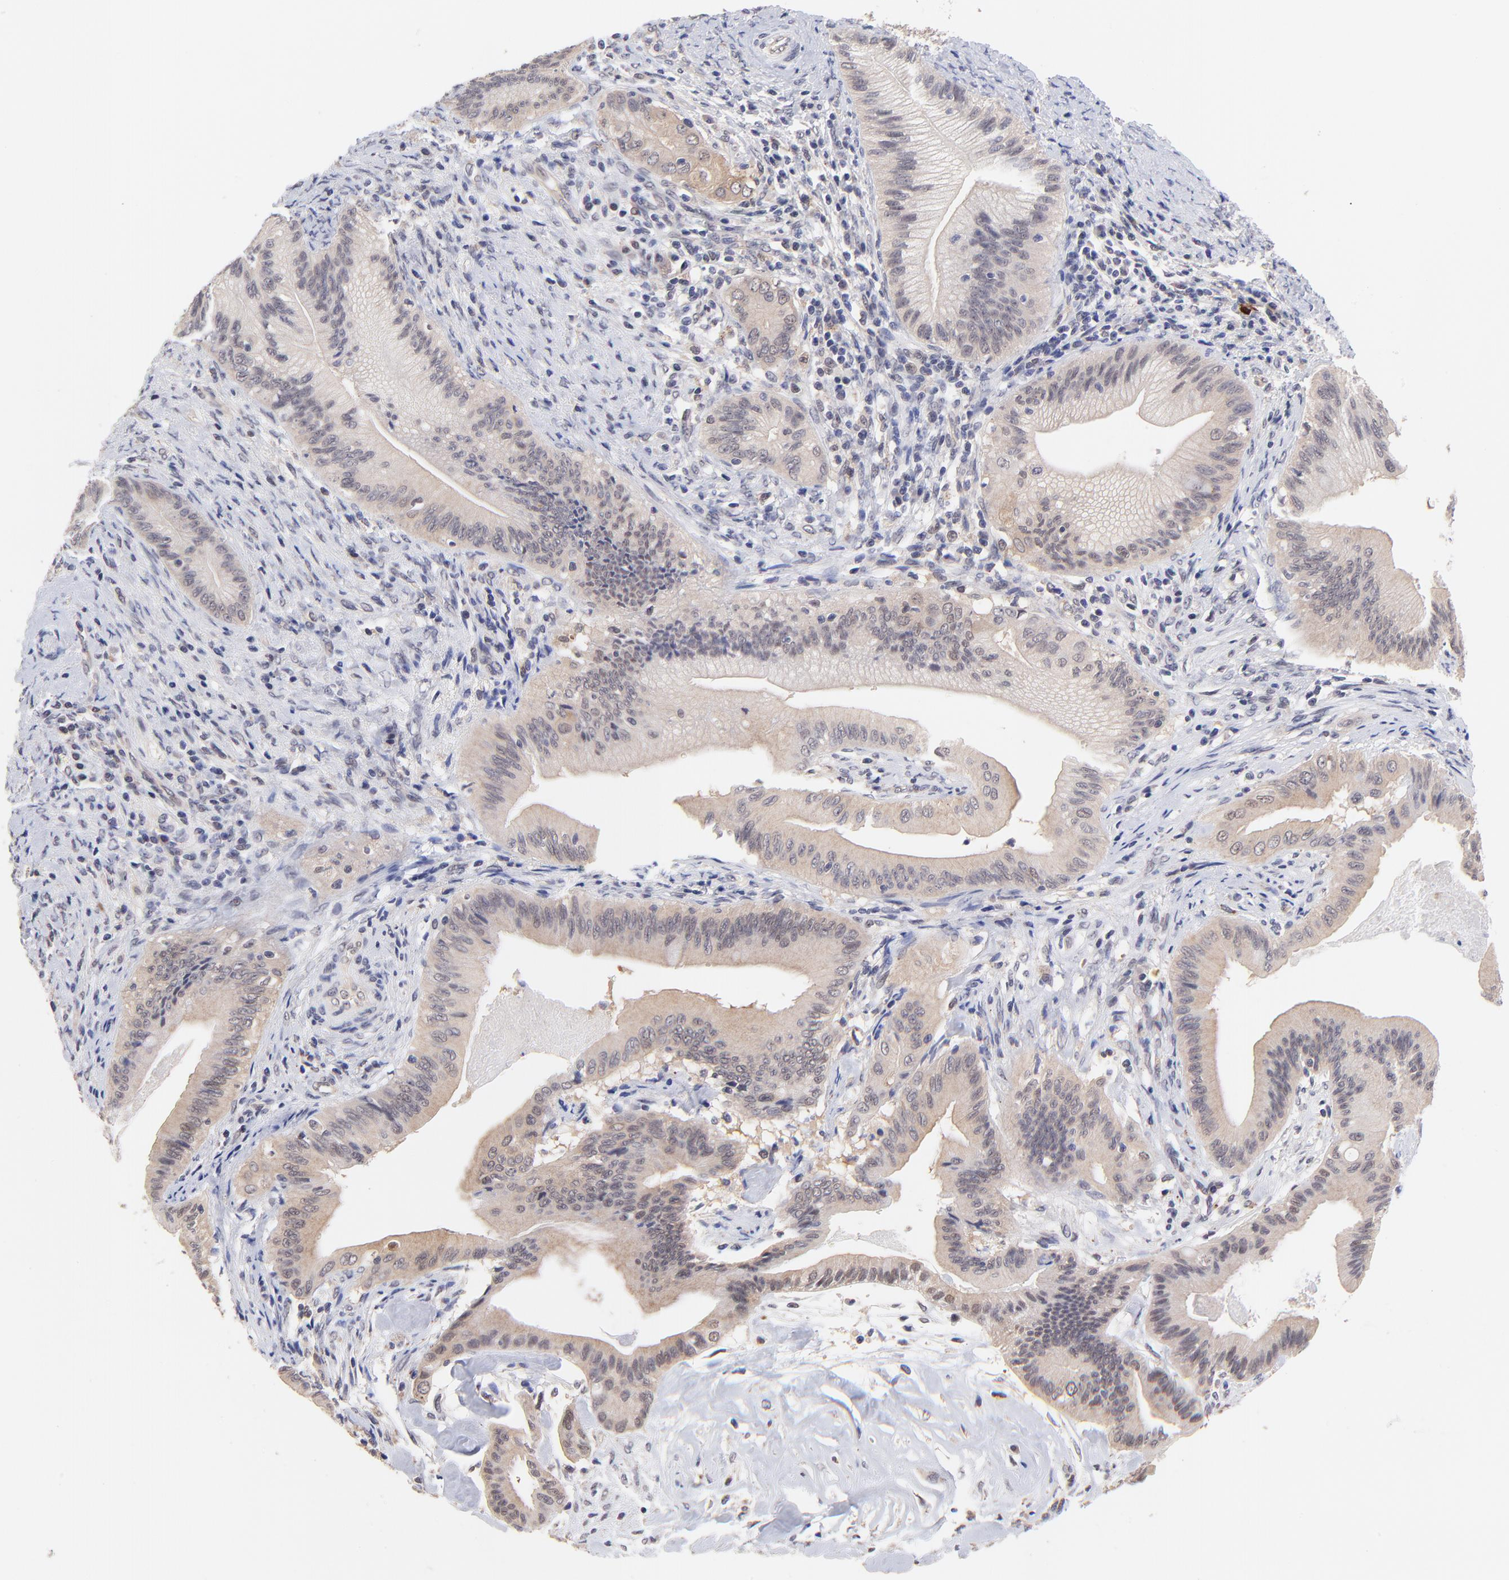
{"staining": {"intensity": "weak", "quantity": ">75%", "location": "cytoplasmic/membranous"}, "tissue": "liver cancer", "cell_type": "Tumor cells", "image_type": "cancer", "snomed": [{"axis": "morphology", "description": "Cholangiocarcinoma"}, {"axis": "topography", "description": "Liver"}], "caption": "This image exhibits immunohistochemistry staining of human liver cancer, with low weak cytoplasmic/membranous positivity in about >75% of tumor cells.", "gene": "ZNF747", "patient": {"sex": "male", "age": 58}}